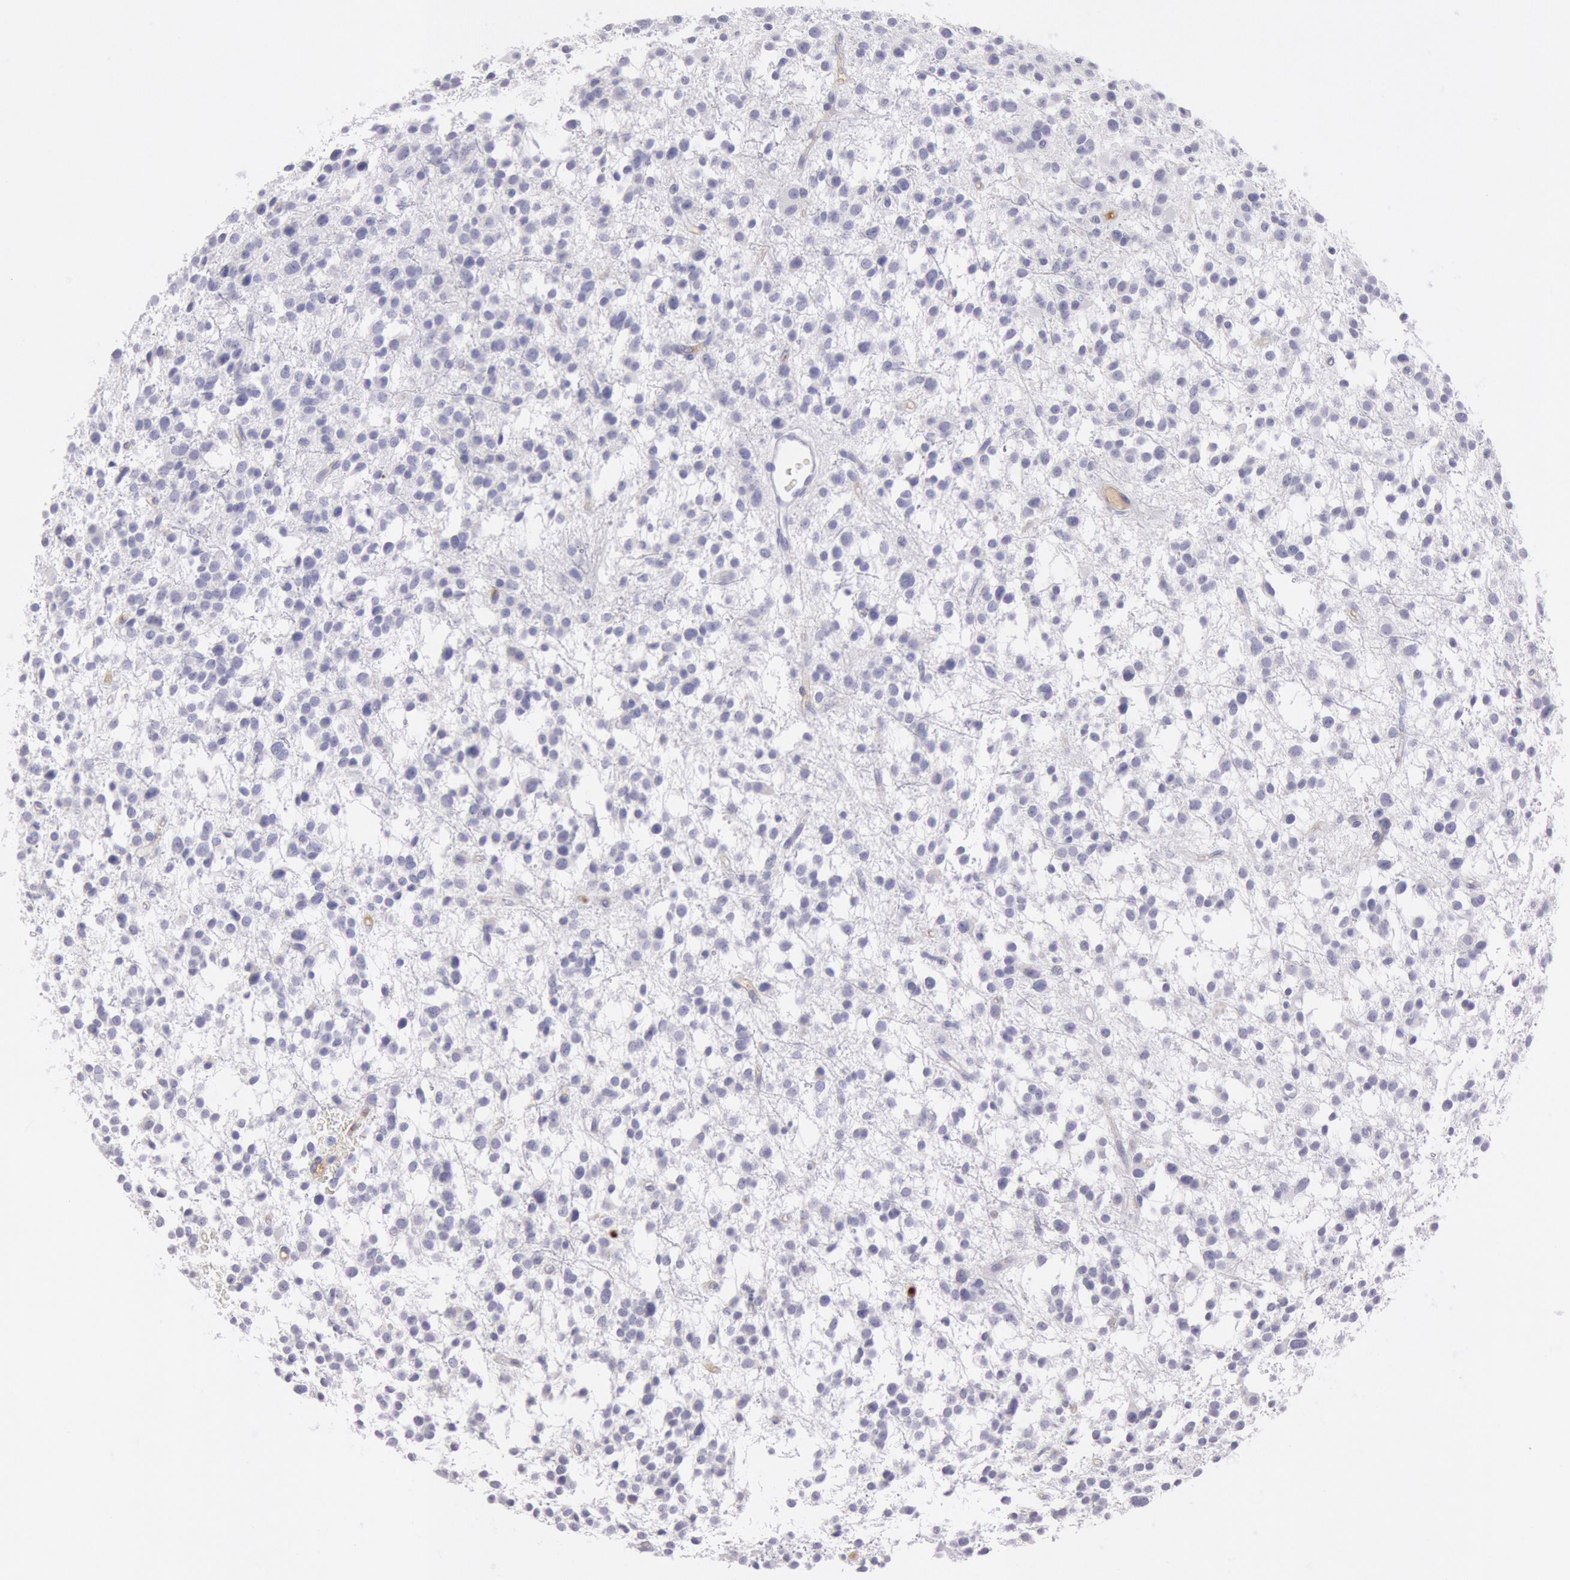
{"staining": {"intensity": "negative", "quantity": "none", "location": "none"}, "tissue": "glioma", "cell_type": "Tumor cells", "image_type": "cancer", "snomed": [{"axis": "morphology", "description": "Glioma, malignant, Low grade"}, {"axis": "topography", "description": "Brain"}], "caption": "IHC photomicrograph of glioma stained for a protein (brown), which reveals no positivity in tumor cells. (Immunohistochemistry, brightfield microscopy, high magnification).", "gene": "FCN1", "patient": {"sex": "female", "age": 36}}